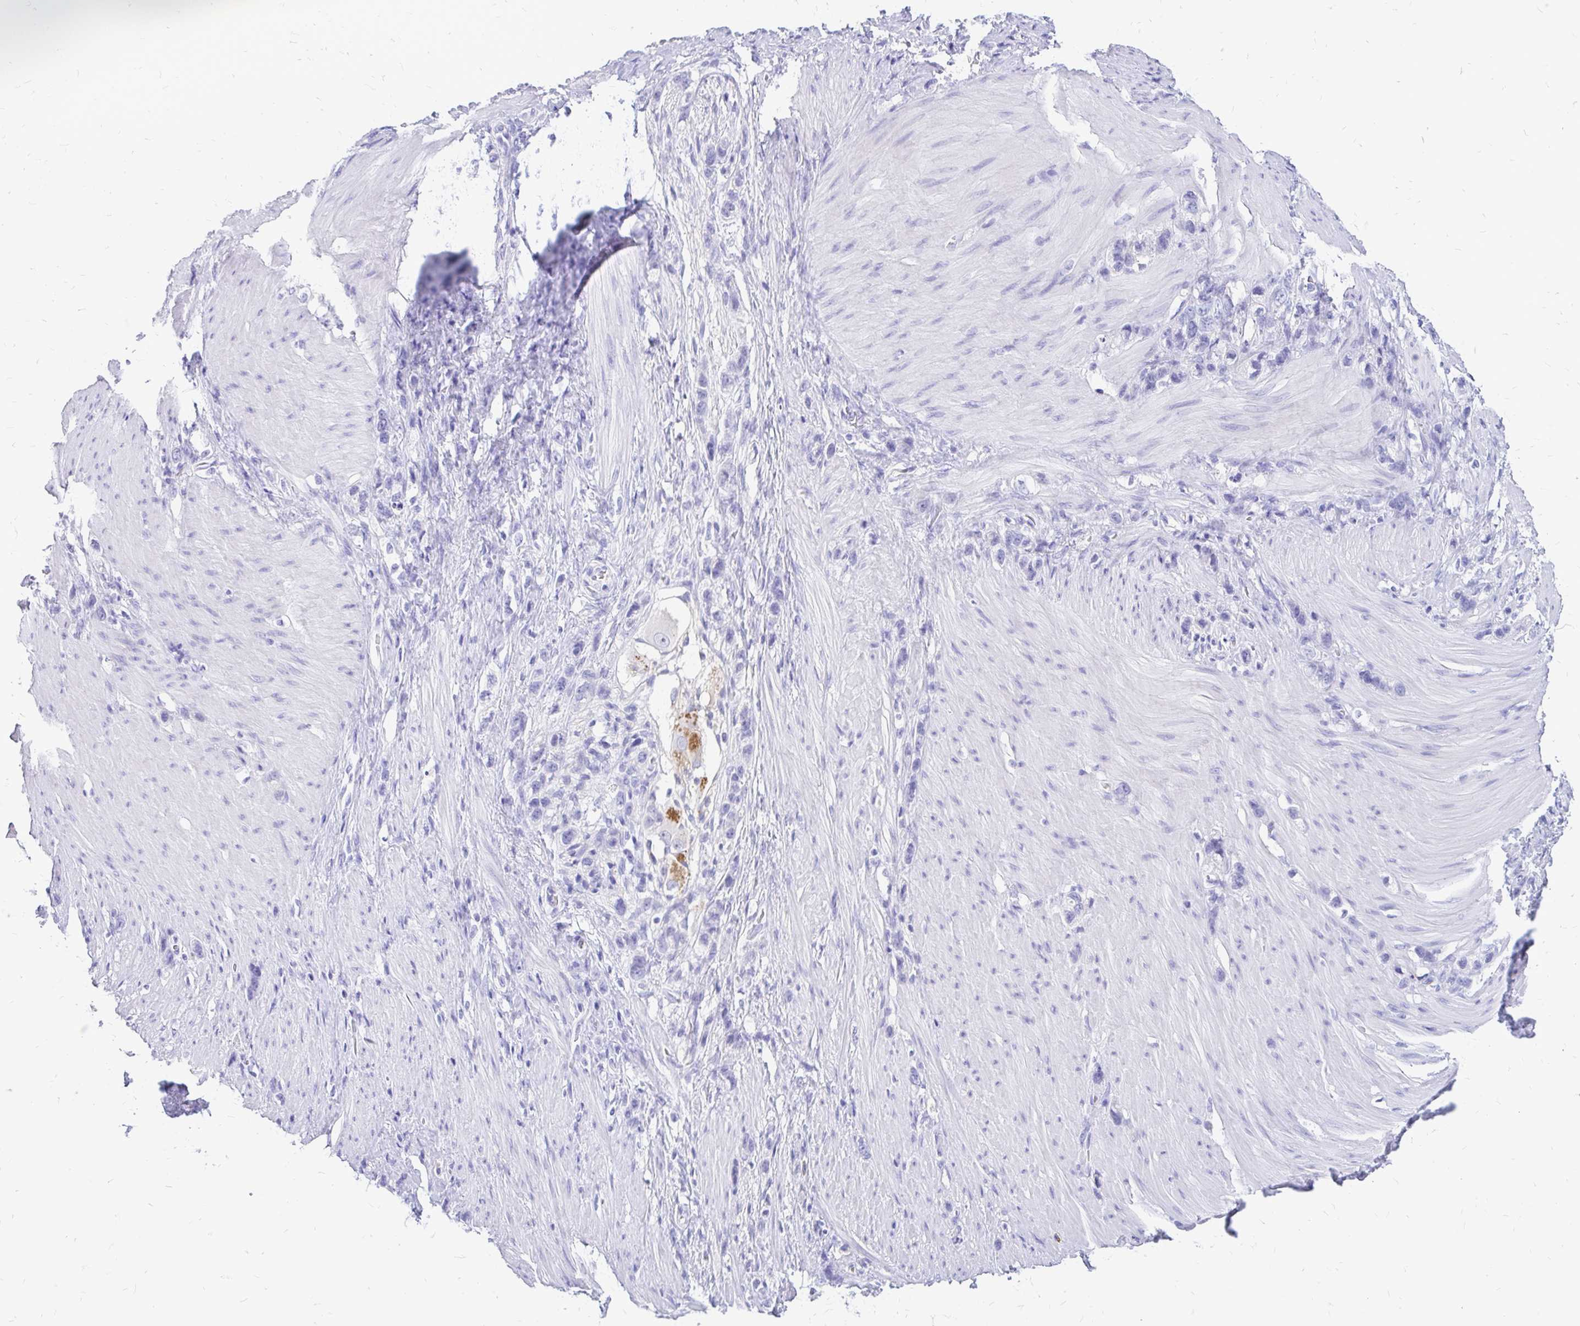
{"staining": {"intensity": "negative", "quantity": "none", "location": "none"}, "tissue": "stomach cancer", "cell_type": "Tumor cells", "image_type": "cancer", "snomed": [{"axis": "morphology", "description": "Adenocarcinoma, NOS"}, {"axis": "topography", "description": "Stomach"}], "caption": "There is no significant positivity in tumor cells of adenocarcinoma (stomach). (DAB (3,3'-diaminobenzidine) immunohistochemistry (IHC) with hematoxylin counter stain).", "gene": "MAP1LC3A", "patient": {"sex": "female", "age": 65}}